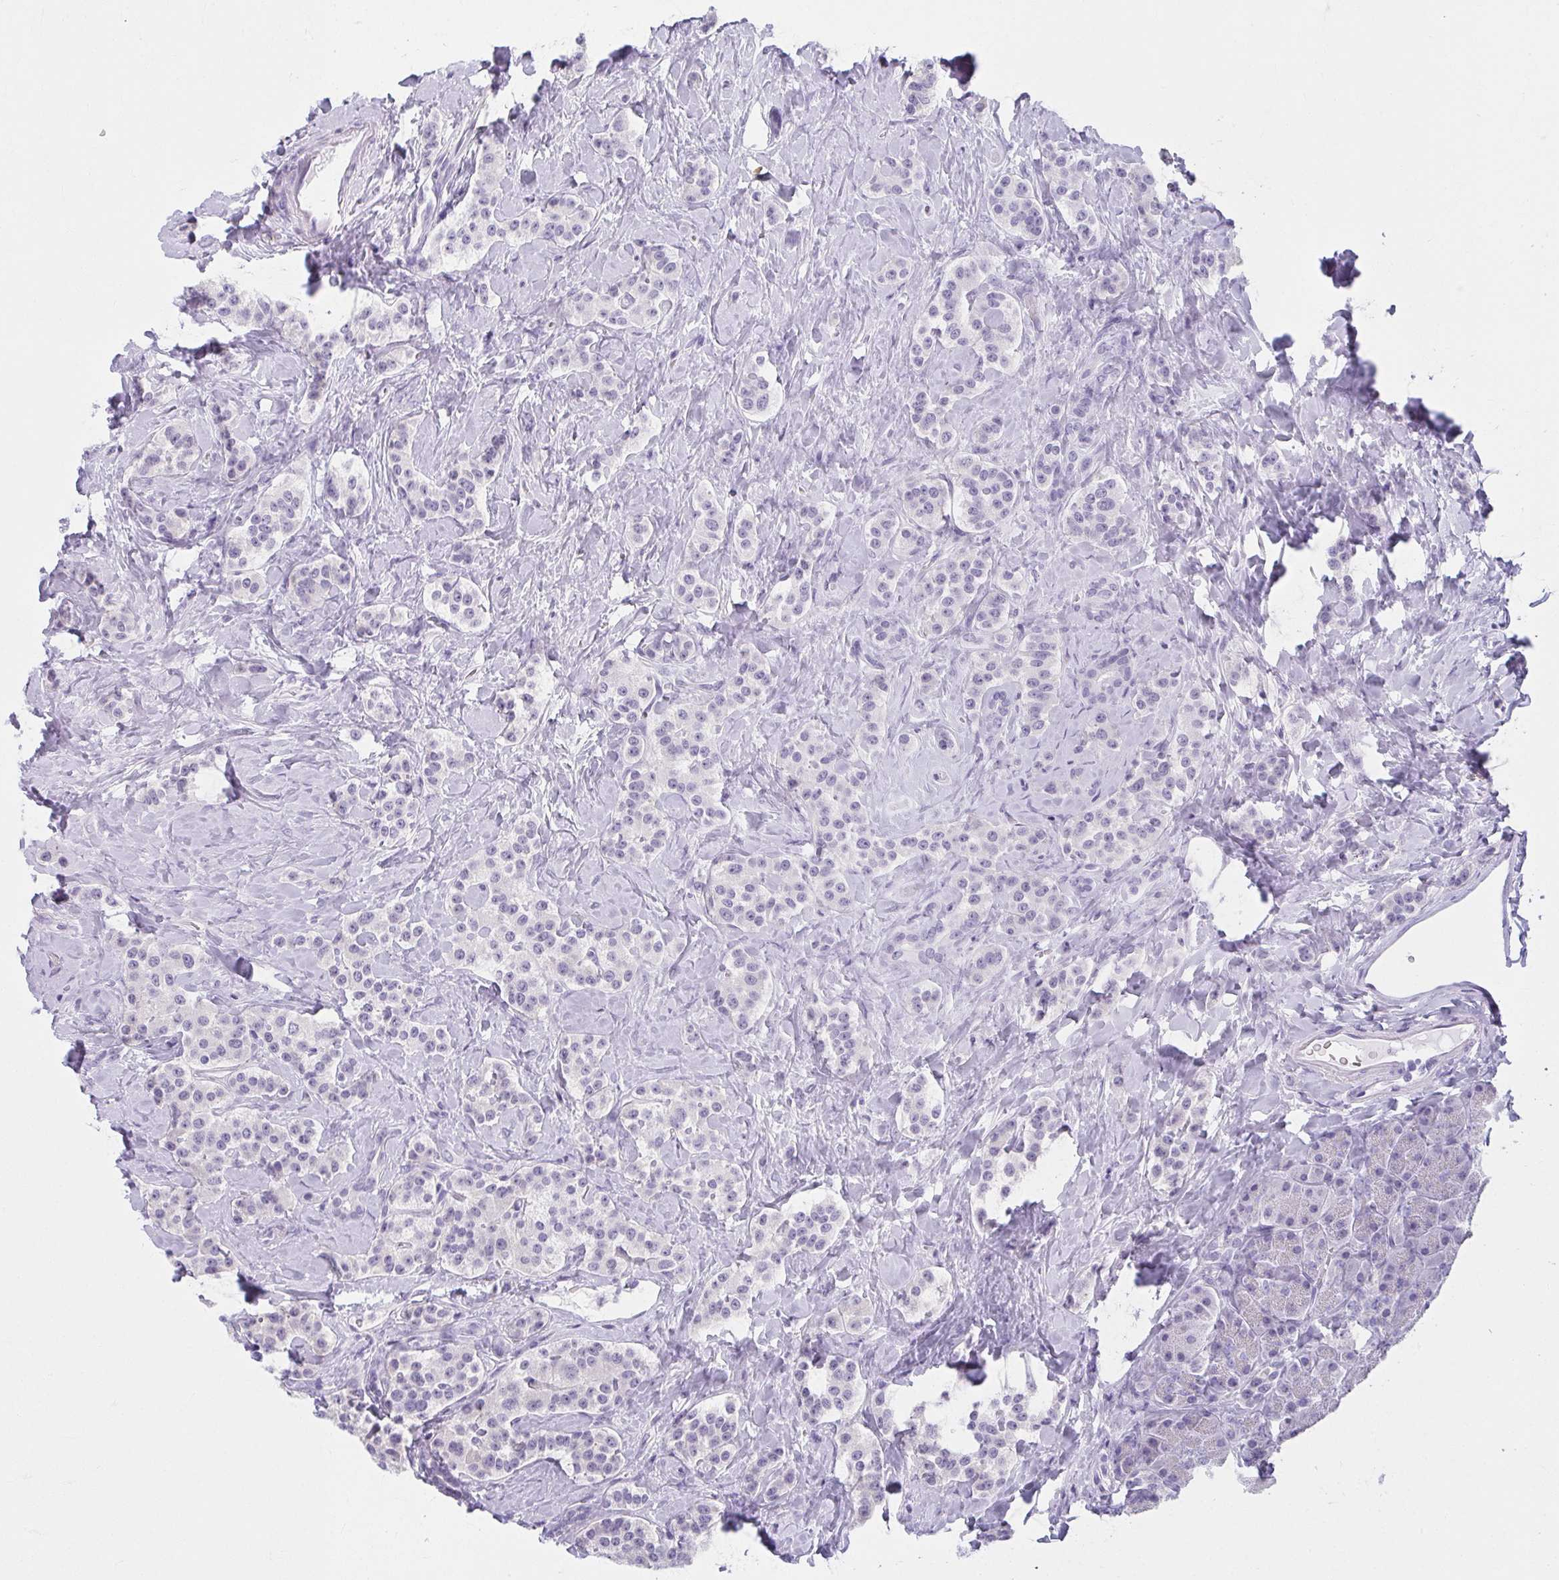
{"staining": {"intensity": "negative", "quantity": "none", "location": "none"}, "tissue": "carcinoid", "cell_type": "Tumor cells", "image_type": "cancer", "snomed": [{"axis": "morphology", "description": "Normal tissue, NOS"}, {"axis": "morphology", "description": "Carcinoid, malignant, NOS"}, {"axis": "topography", "description": "Pancreas"}], "caption": "There is no significant staining in tumor cells of malignant carcinoid.", "gene": "MOBP", "patient": {"sex": "male", "age": 36}}